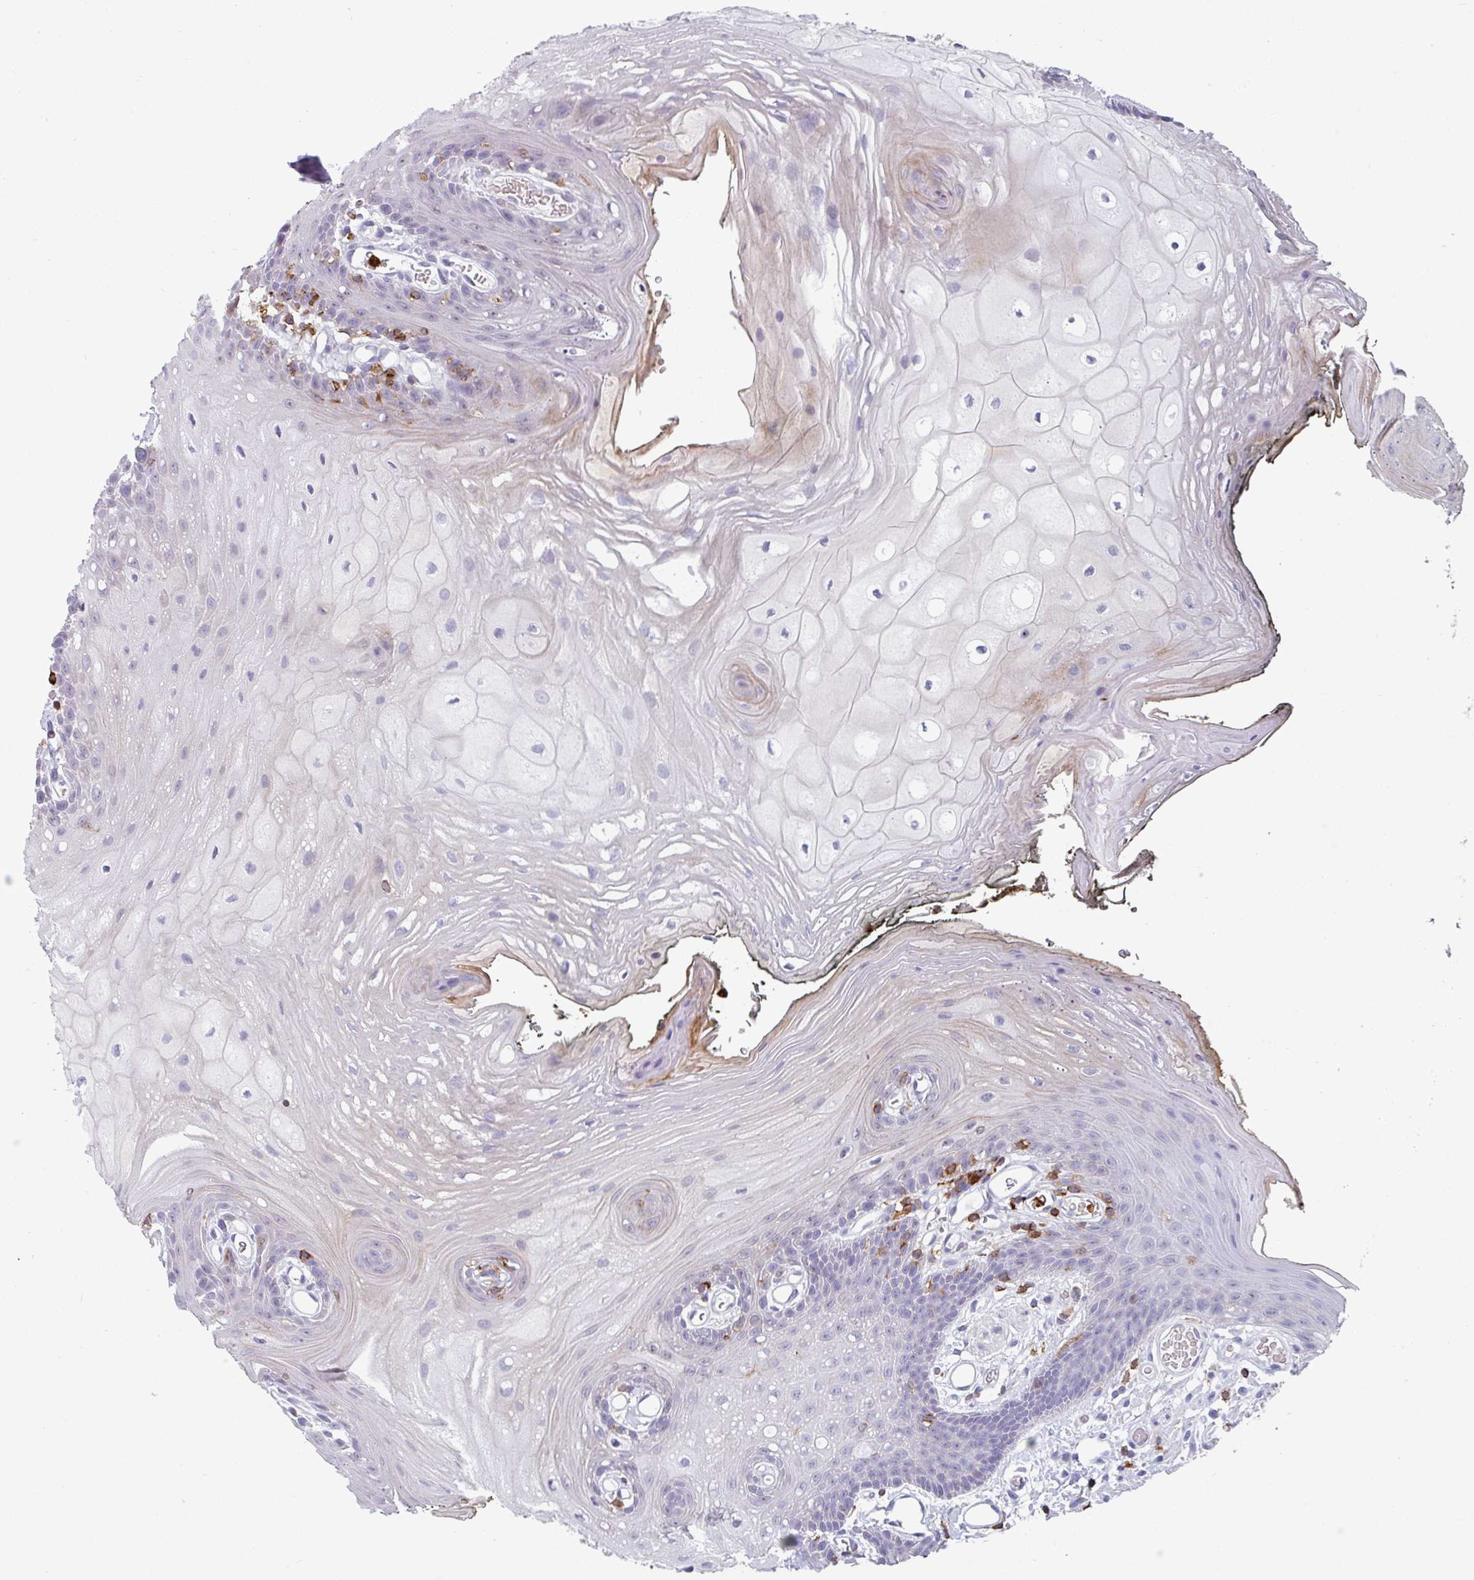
{"staining": {"intensity": "weak", "quantity": "<25%", "location": "cytoplasmic/membranous"}, "tissue": "oral mucosa", "cell_type": "Squamous epithelial cells", "image_type": "normal", "snomed": [{"axis": "morphology", "description": "Normal tissue, NOS"}, {"axis": "morphology", "description": "Squamous cell carcinoma, NOS"}, {"axis": "topography", "description": "Oral tissue"}, {"axis": "topography", "description": "Head-Neck"}], "caption": "IHC of normal oral mucosa demonstrates no positivity in squamous epithelial cells.", "gene": "EXOSC5", "patient": {"sex": "female", "age": 81}}